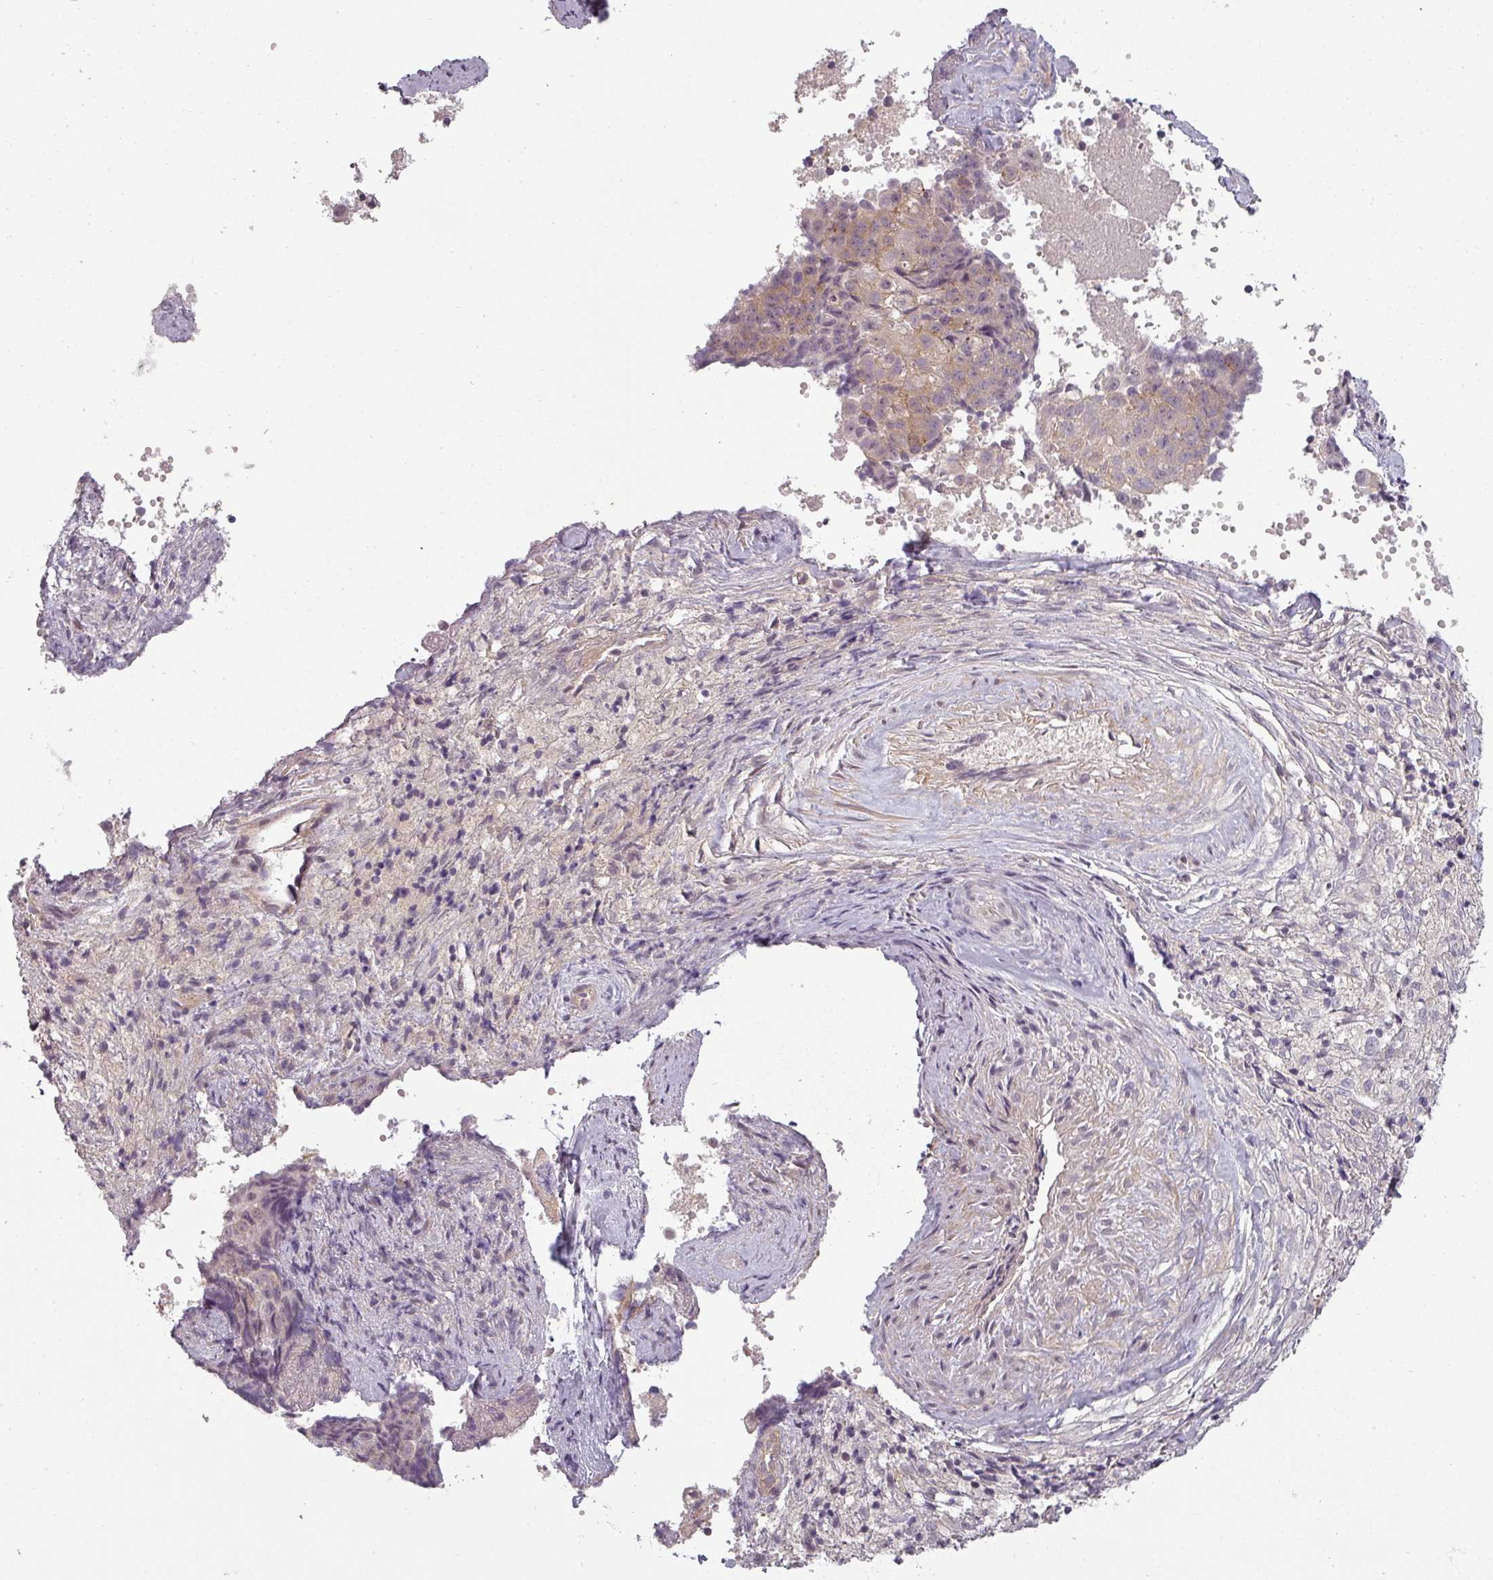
{"staining": {"intensity": "weak", "quantity": "<25%", "location": "cytoplasmic/membranous"}, "tissue": "ovarian cancer", "cell_type": "Tumor cells", "image_type": "cancer", "snomed": [{"axis": "morphology", "description": "Carcinoma, endometroid"}, {"axis": "topography", "description": "Ovary"}], "caption": "Human endometroid carcinoma (ovarian) stained for a protein using immunohistochemistry demonstrates no expression in tumor cells.", "gene": "SLC16A9", "patient": {"sex": "female", "age": 42}}